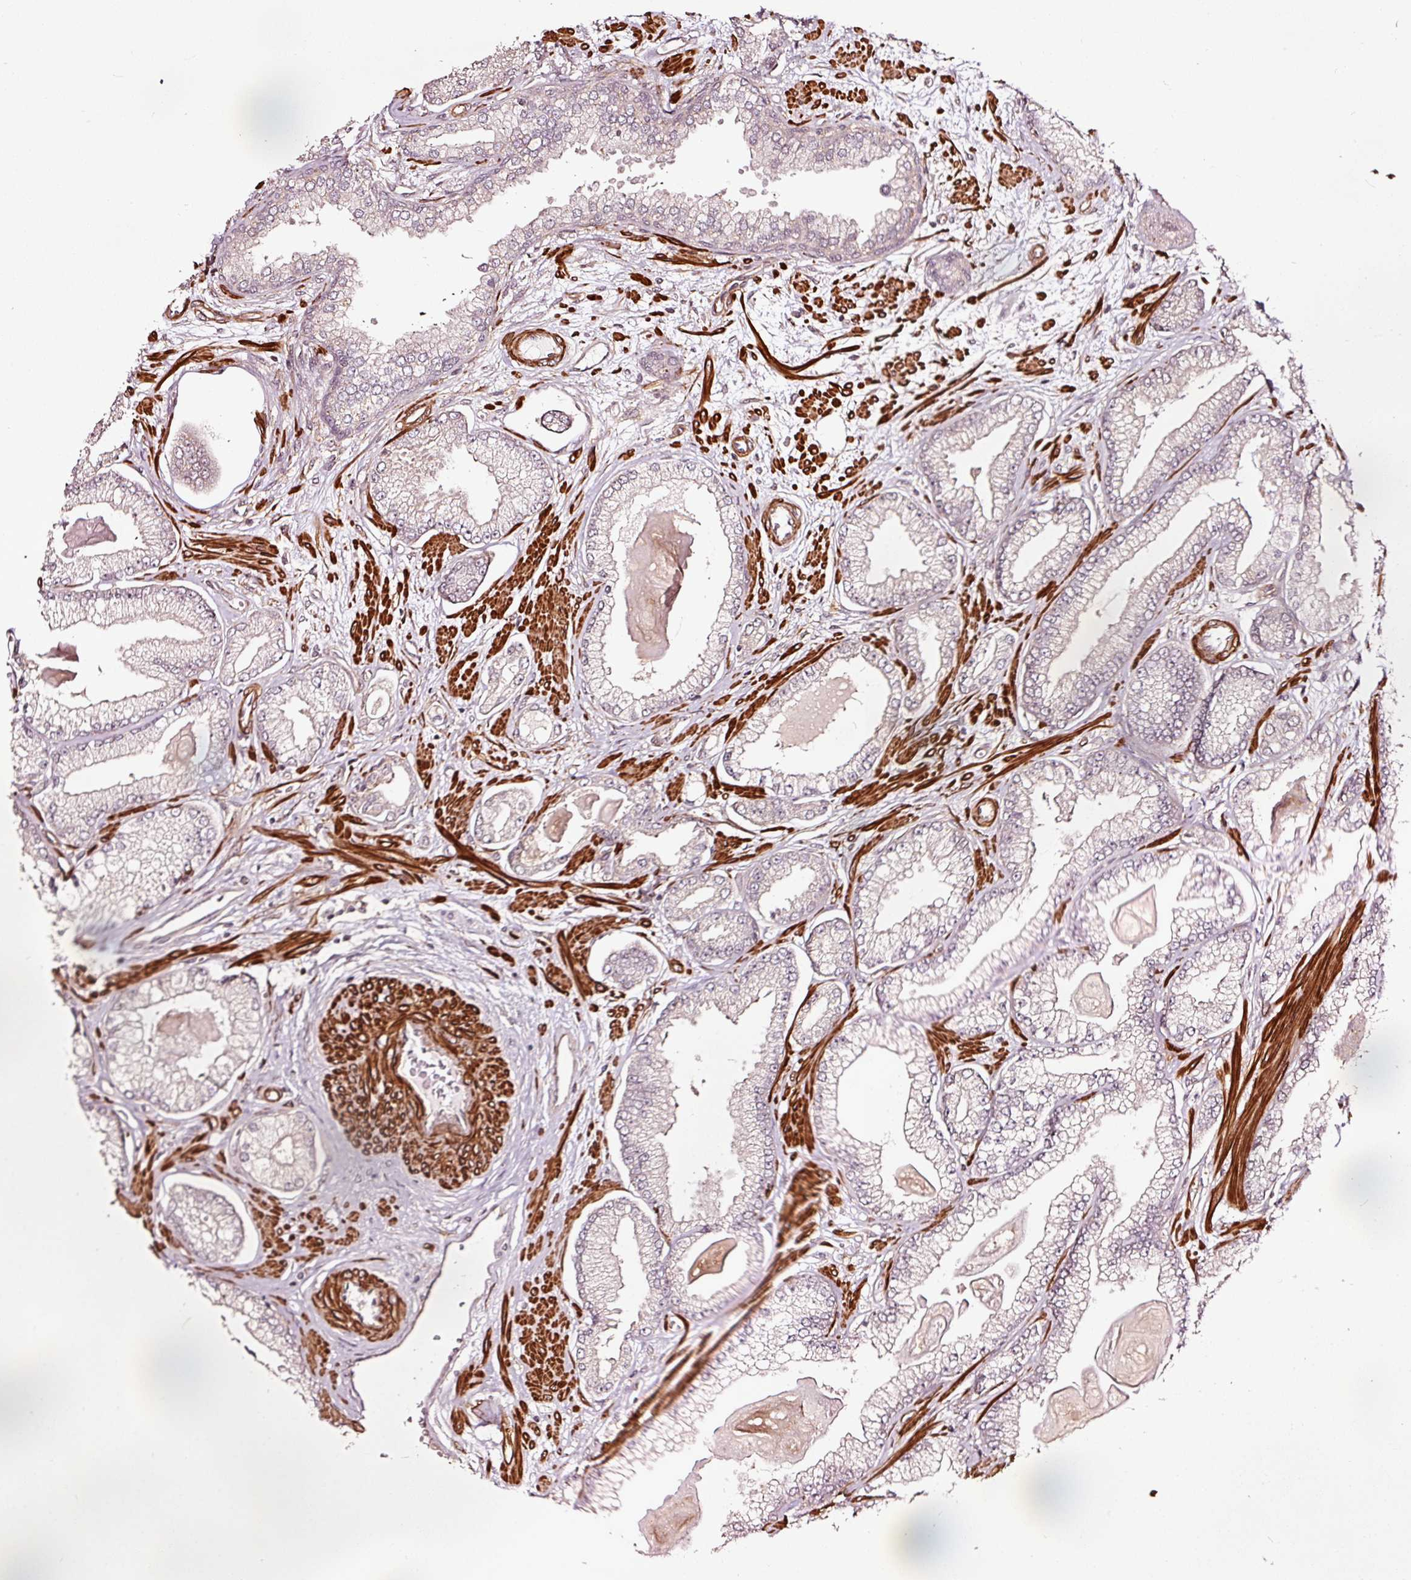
{"staining": {"intensity": "weak", "quantity": "<25%", "location": "cytoplasmic/membranous"}, "tissue": "prostate cancer", "cell_type": "Tumor cells", "image_type": "cancer", "snomed": [{"axis": "morphology", "description": "Adenocarcinoma, Low grade"}, {"axis": "topography", "description": "Prostate"}], "caption": "An image of human low-grade adenocarcinoma (prostate) is negative for staining in tumor cells.", "gene": "TPM1", "patient": {"sex": "male", "age": 64}}